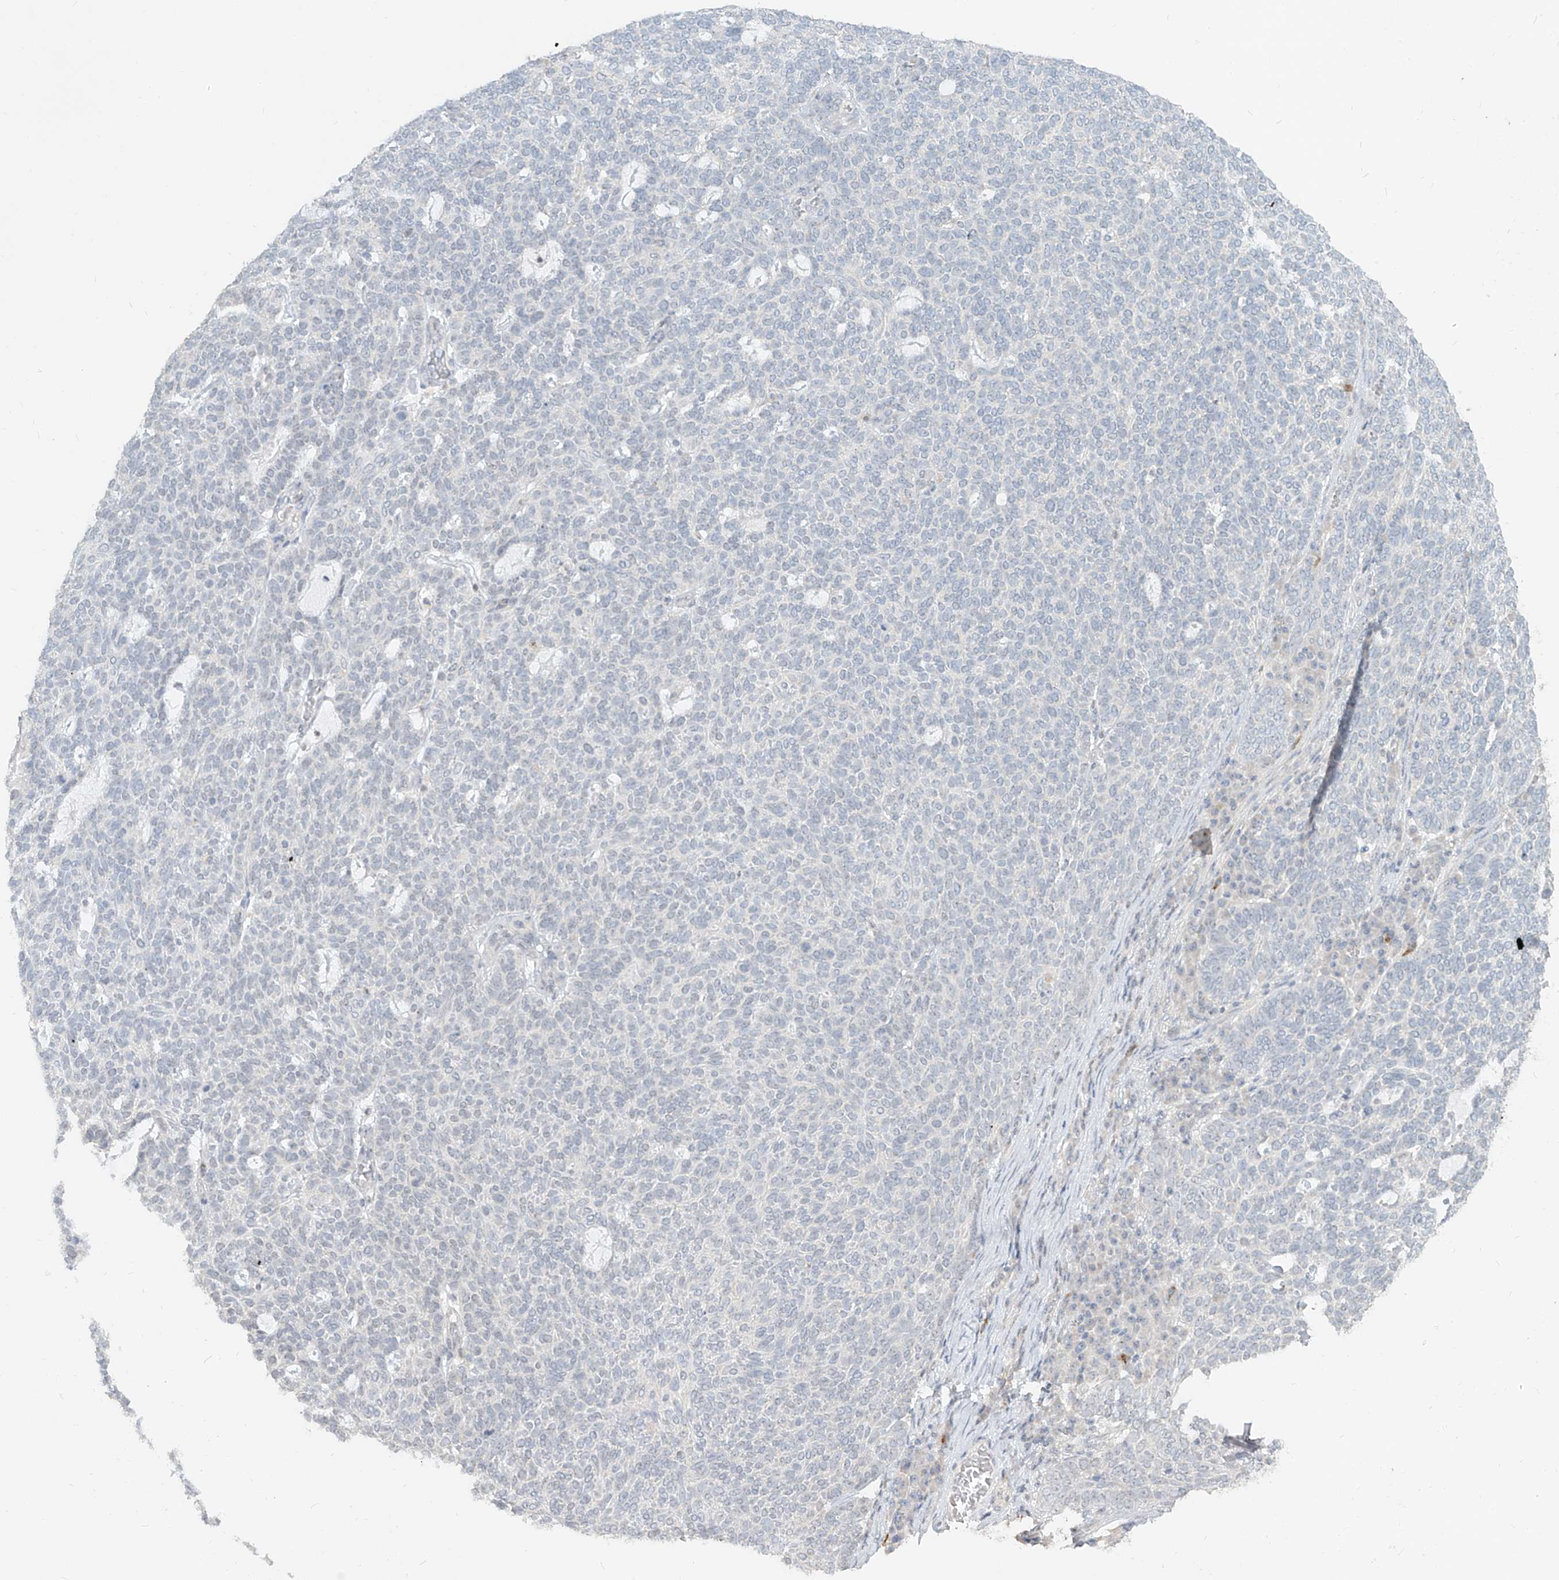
{"staining": {"intensity": "negative", "quantity": "none", "location": "none"}, "tissue": "skin cancer", "cell_type": "Tumor cells", "image_type": "cancer", "snomed": [{"axis": "morphology", "description": "Squamous cell carcinoma, NOS"}, {"axis": "topography", "description": "Skin"}], "caption": "There is no significant positivity in tumor cells of skin cancer (squamous cell carcinoma).", "gene": "ZNF660", "patient": {"sex": "female", "age": 90}}